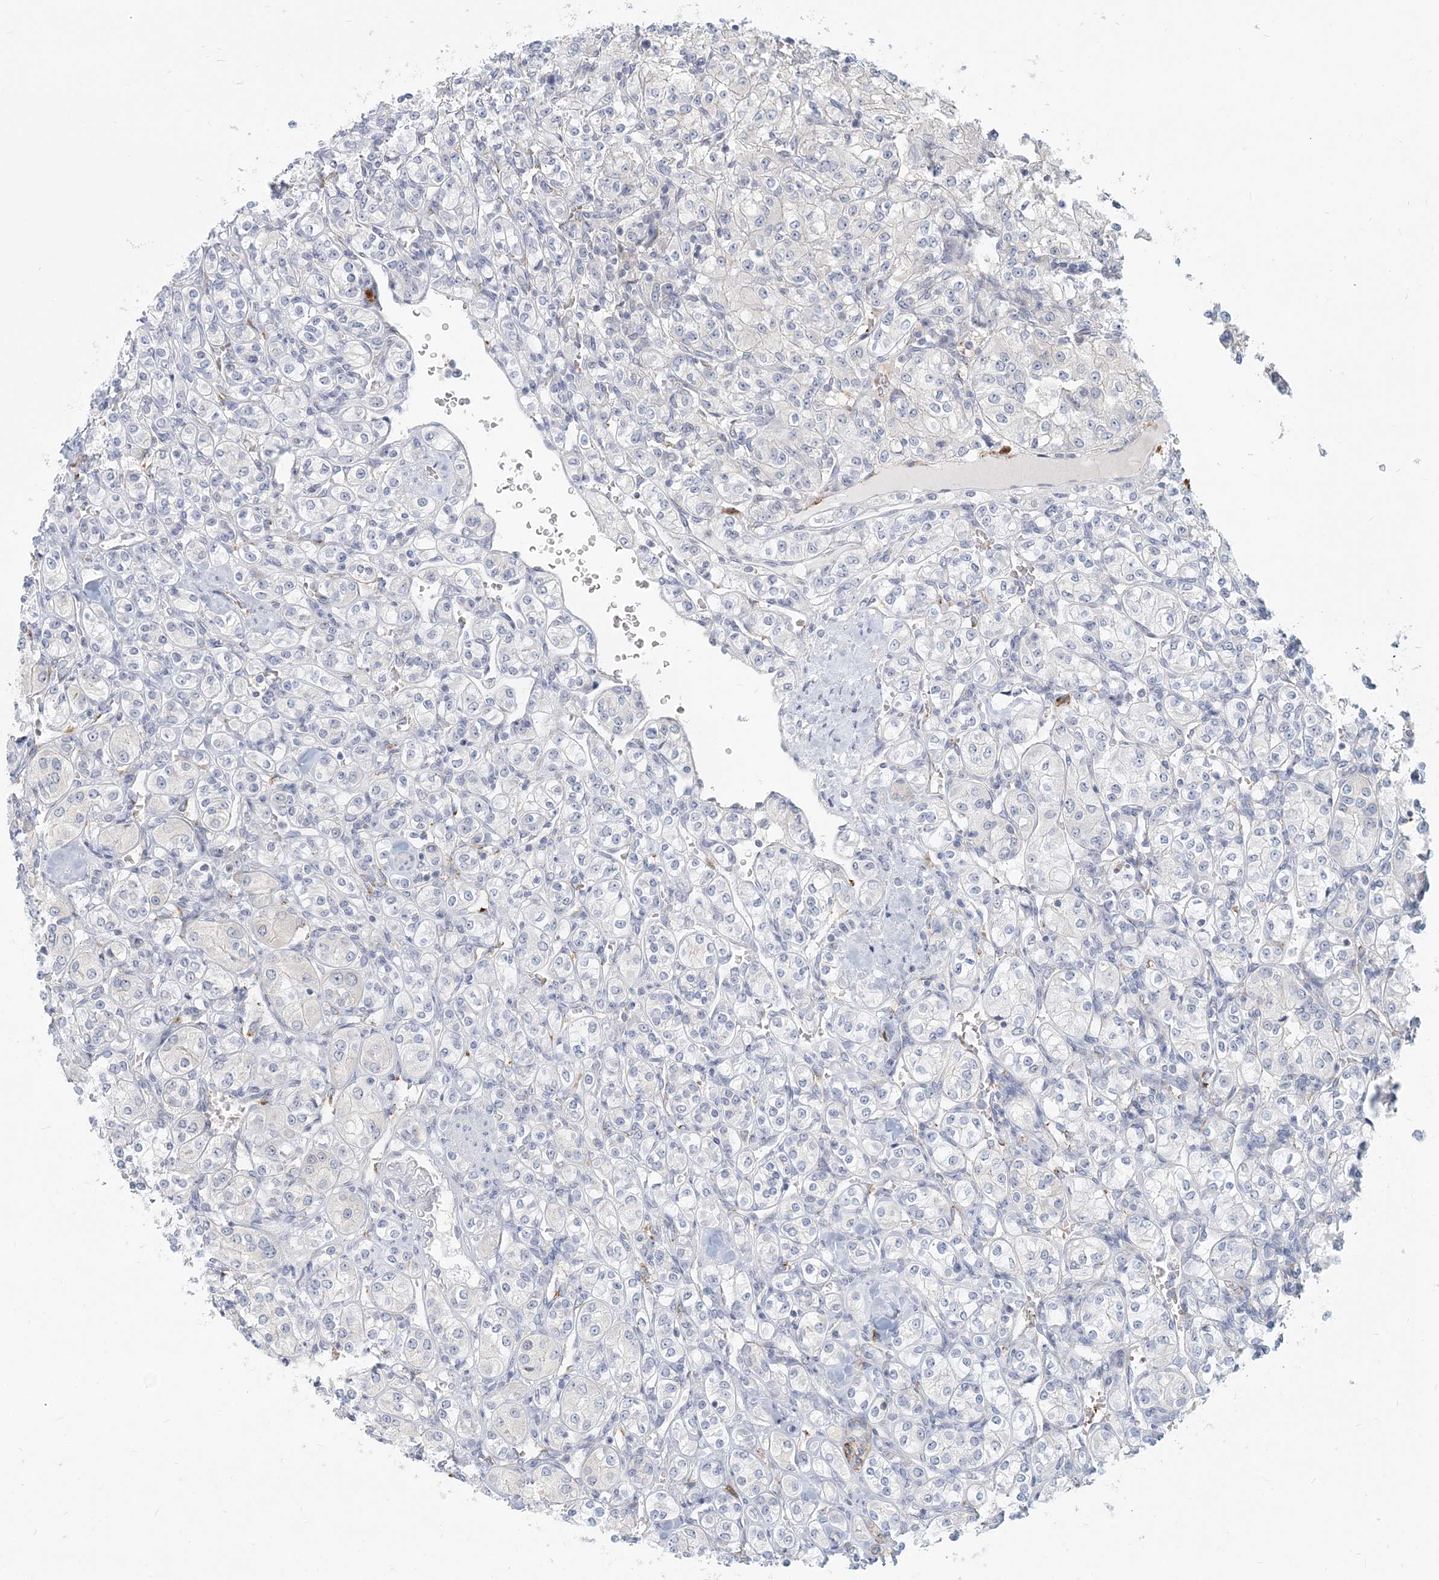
{"staining": {"intensity": "negative", "quantity": "none", "location": "none"}, "tissue": "renal cancer", "cell_type": "Tumor cells", "image_type": "cancer", "snomed": [{"axis": "morphology", "description": "Adenocarcinoma, NOS"}, {"axis": "topography", "description": "Kidney"}], "caption": "Renal adenocarcinoma was stained to show a protein in brown. There is no significant positivity in tumor cells. (DAB immunohistochemistry visualized using brightfield microscopy, high magnification).", "gene": "GMPPA", "patient": {"sex": "male", "age": 77}}